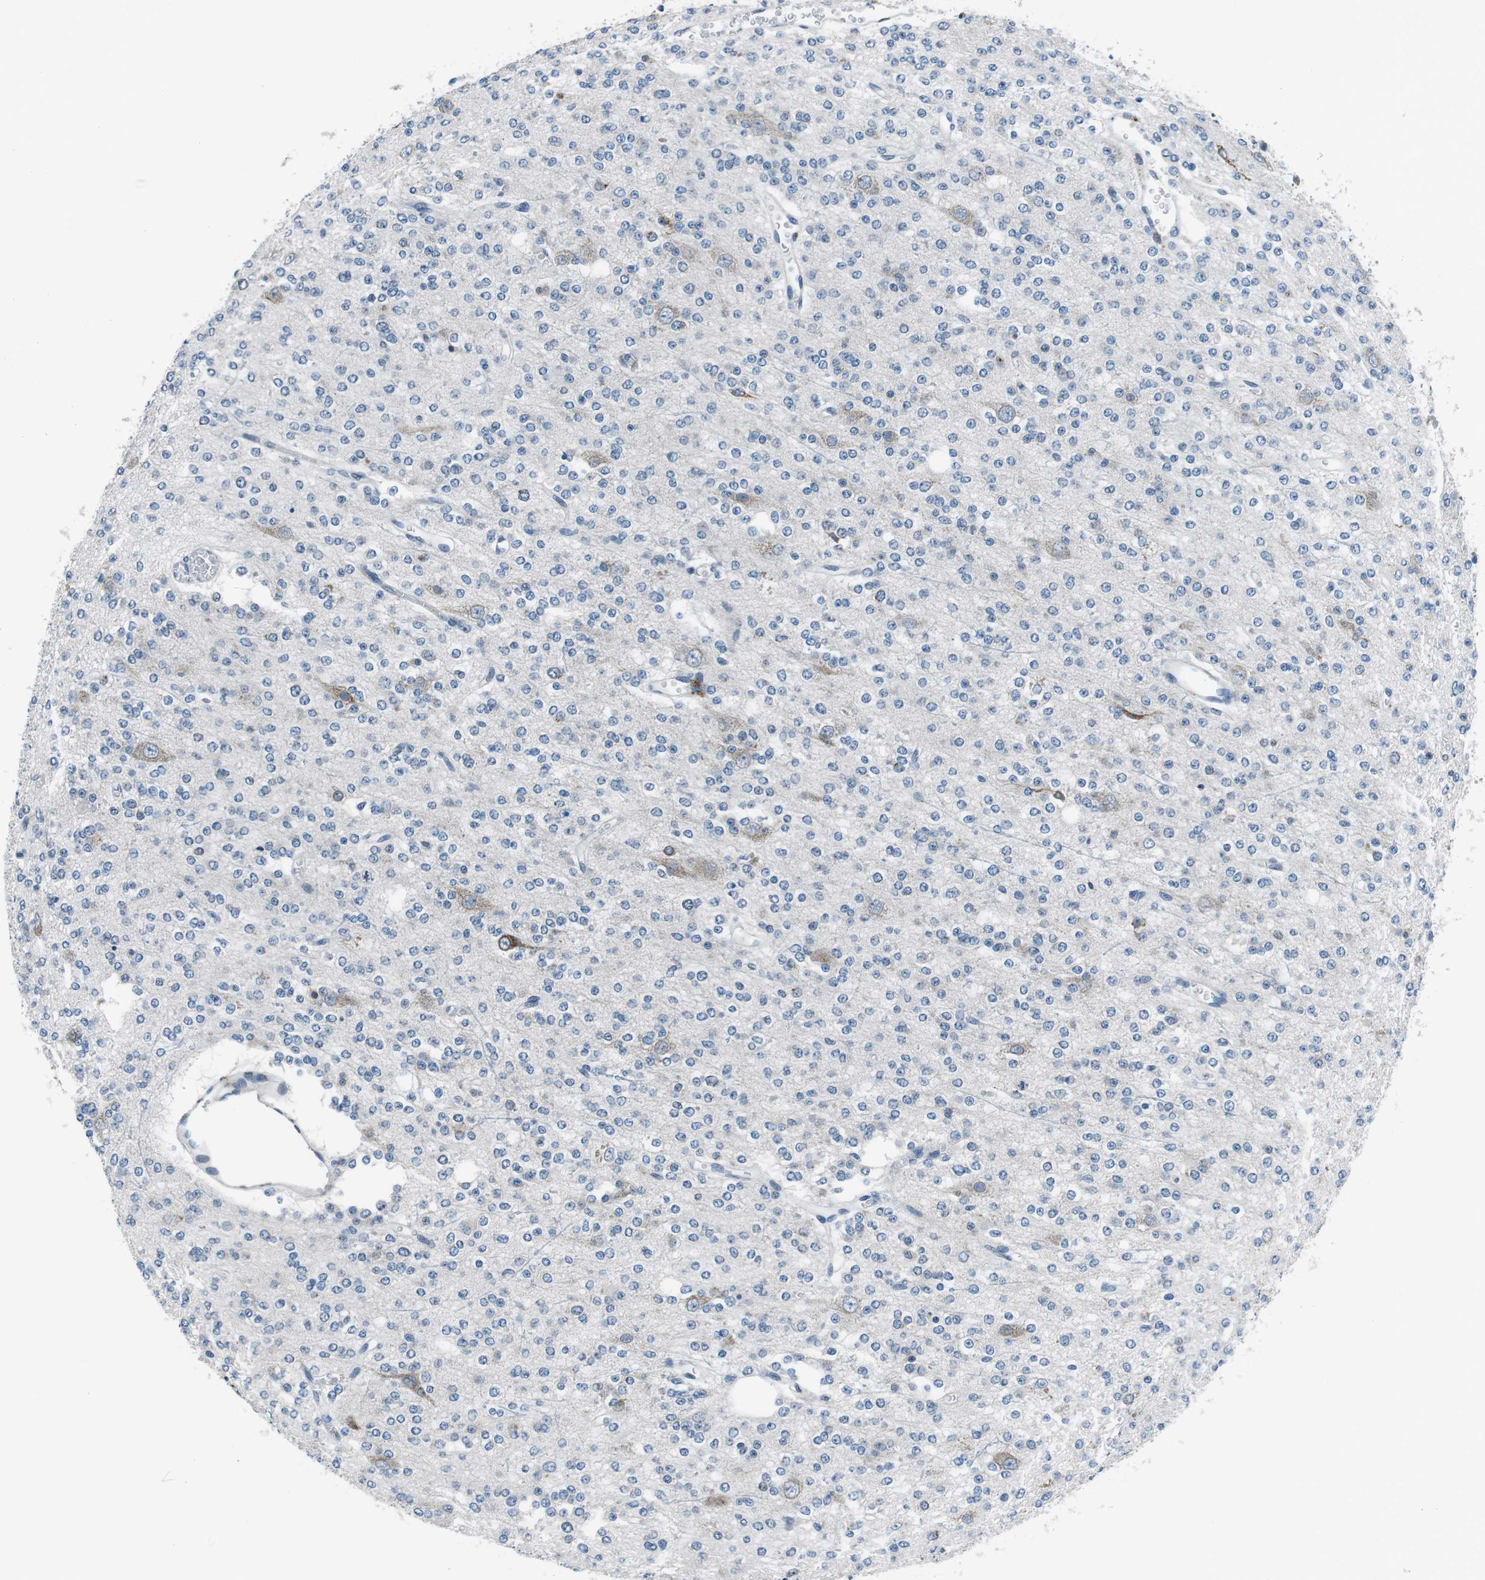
{"staining": {"intensity": "weak", "quantity": "<25%", "location": "cytoplasmic/membranous"}, "tissue": "glioma", "cell_type": "Tumor cells", "image_type": "cancer", "snomed": [{"axis": "morphology", "description": "Glioma, malignant, Low grade"}, {"axis": "topography", "description": "Brain"}], "caption": "Immunohistochemistry (IHC) micrograph of neoplastic tissue: glioma stained with DAB (3,3'-diaminobenzidine) reveals no significant protein staining in tumor cells.", "gene": "NUCB2", "patient": {"sex": "male", "age": 38}}